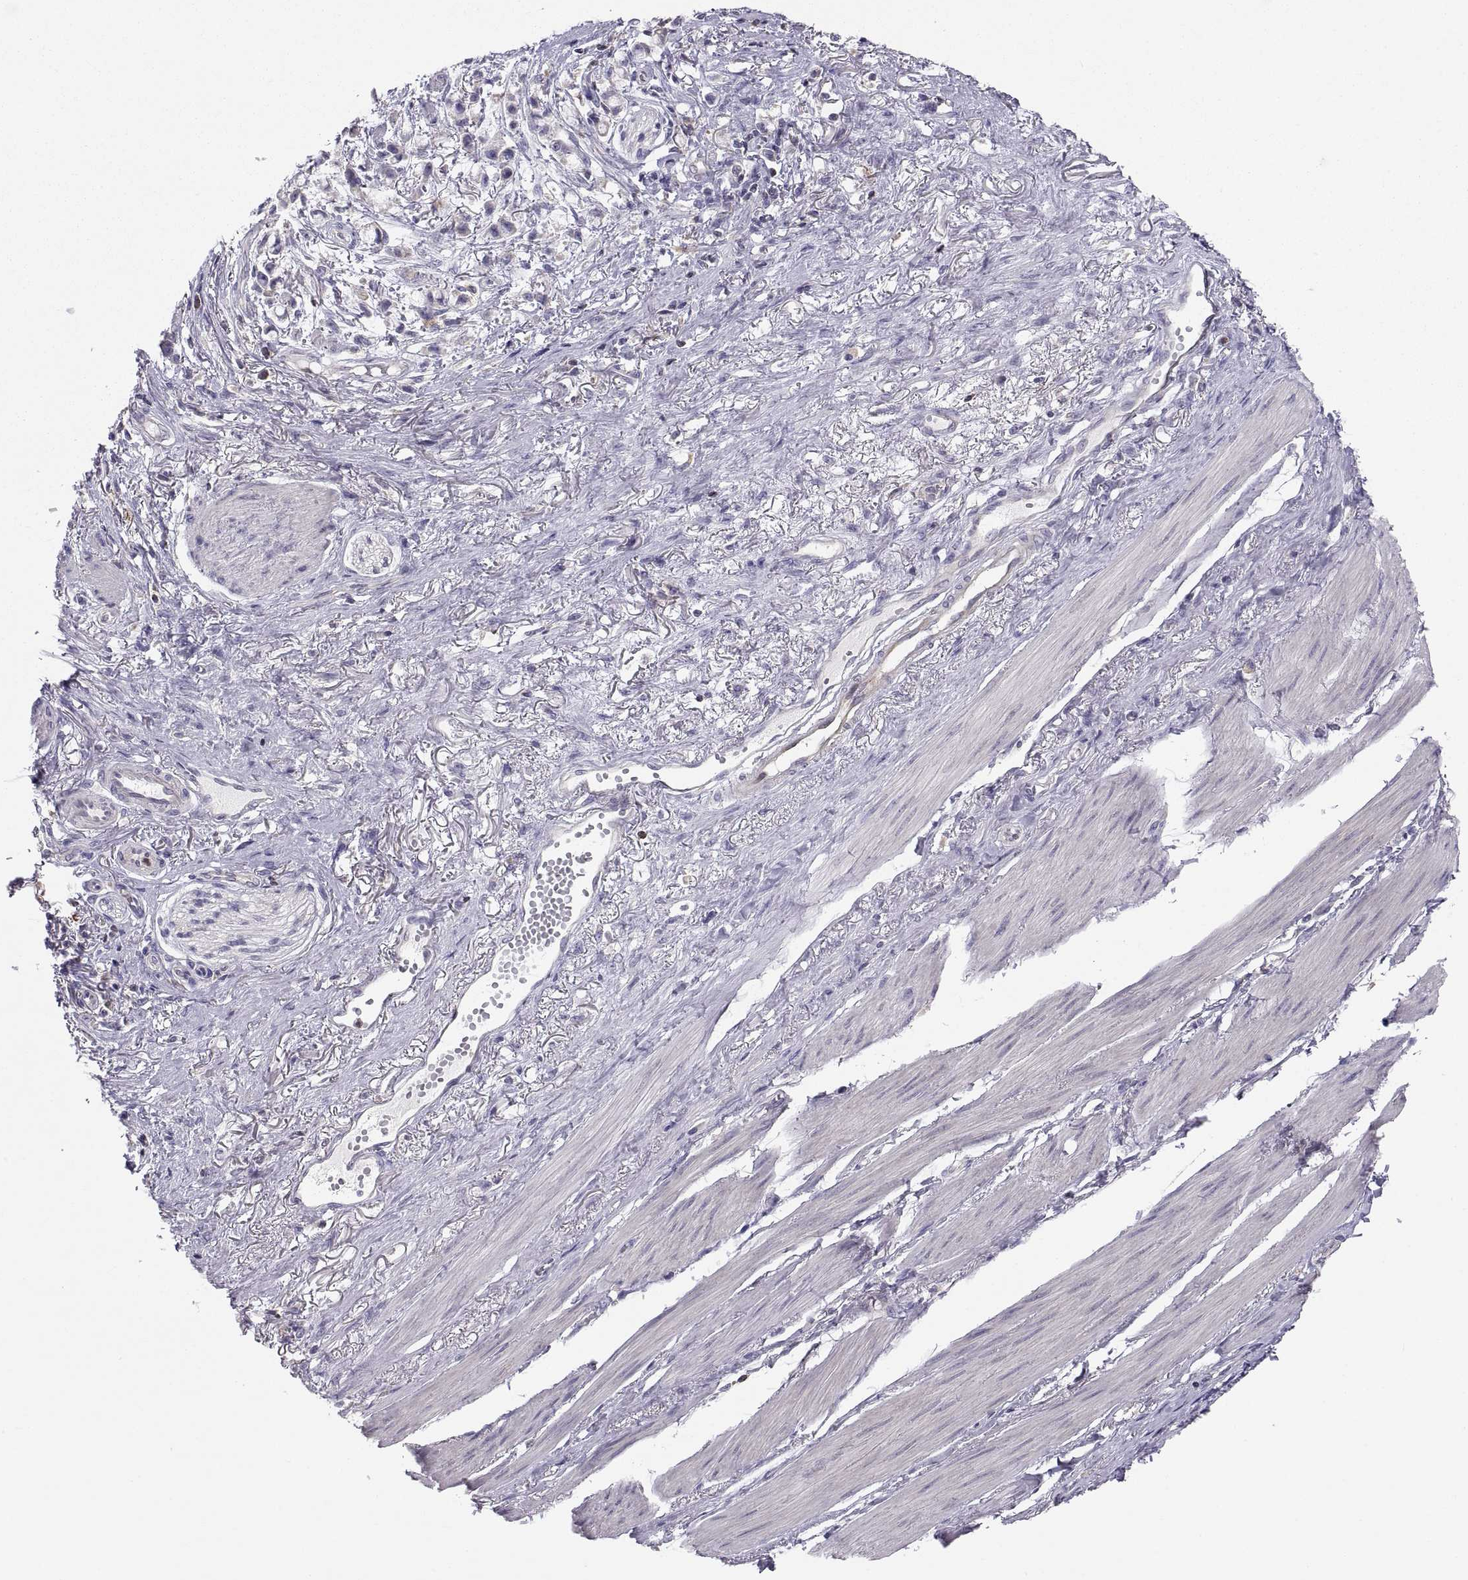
{"staining": {"intensity": "negative", "quantity": "none", "location": "none"}, "tissue": "stomach cancer", "cell_type": "Tumor cells", "image_type": "cancer", "snomed": [{"axis": "morphology", "description": "Adenocarcinoma, NOS"}, {"axis": "topography", "description": "Stomach"}], "caption": "DAB (3,3'-diaminobenzidine) immunohistochemical staining of human stomach adenocarcinoma displays no significant positivity in tumor cells. (DAB (3,3'-diaminobenzidine) IHC, high magnification).", "gene": "ERO1A", "patient": {"sex": "female", "age": 81}}